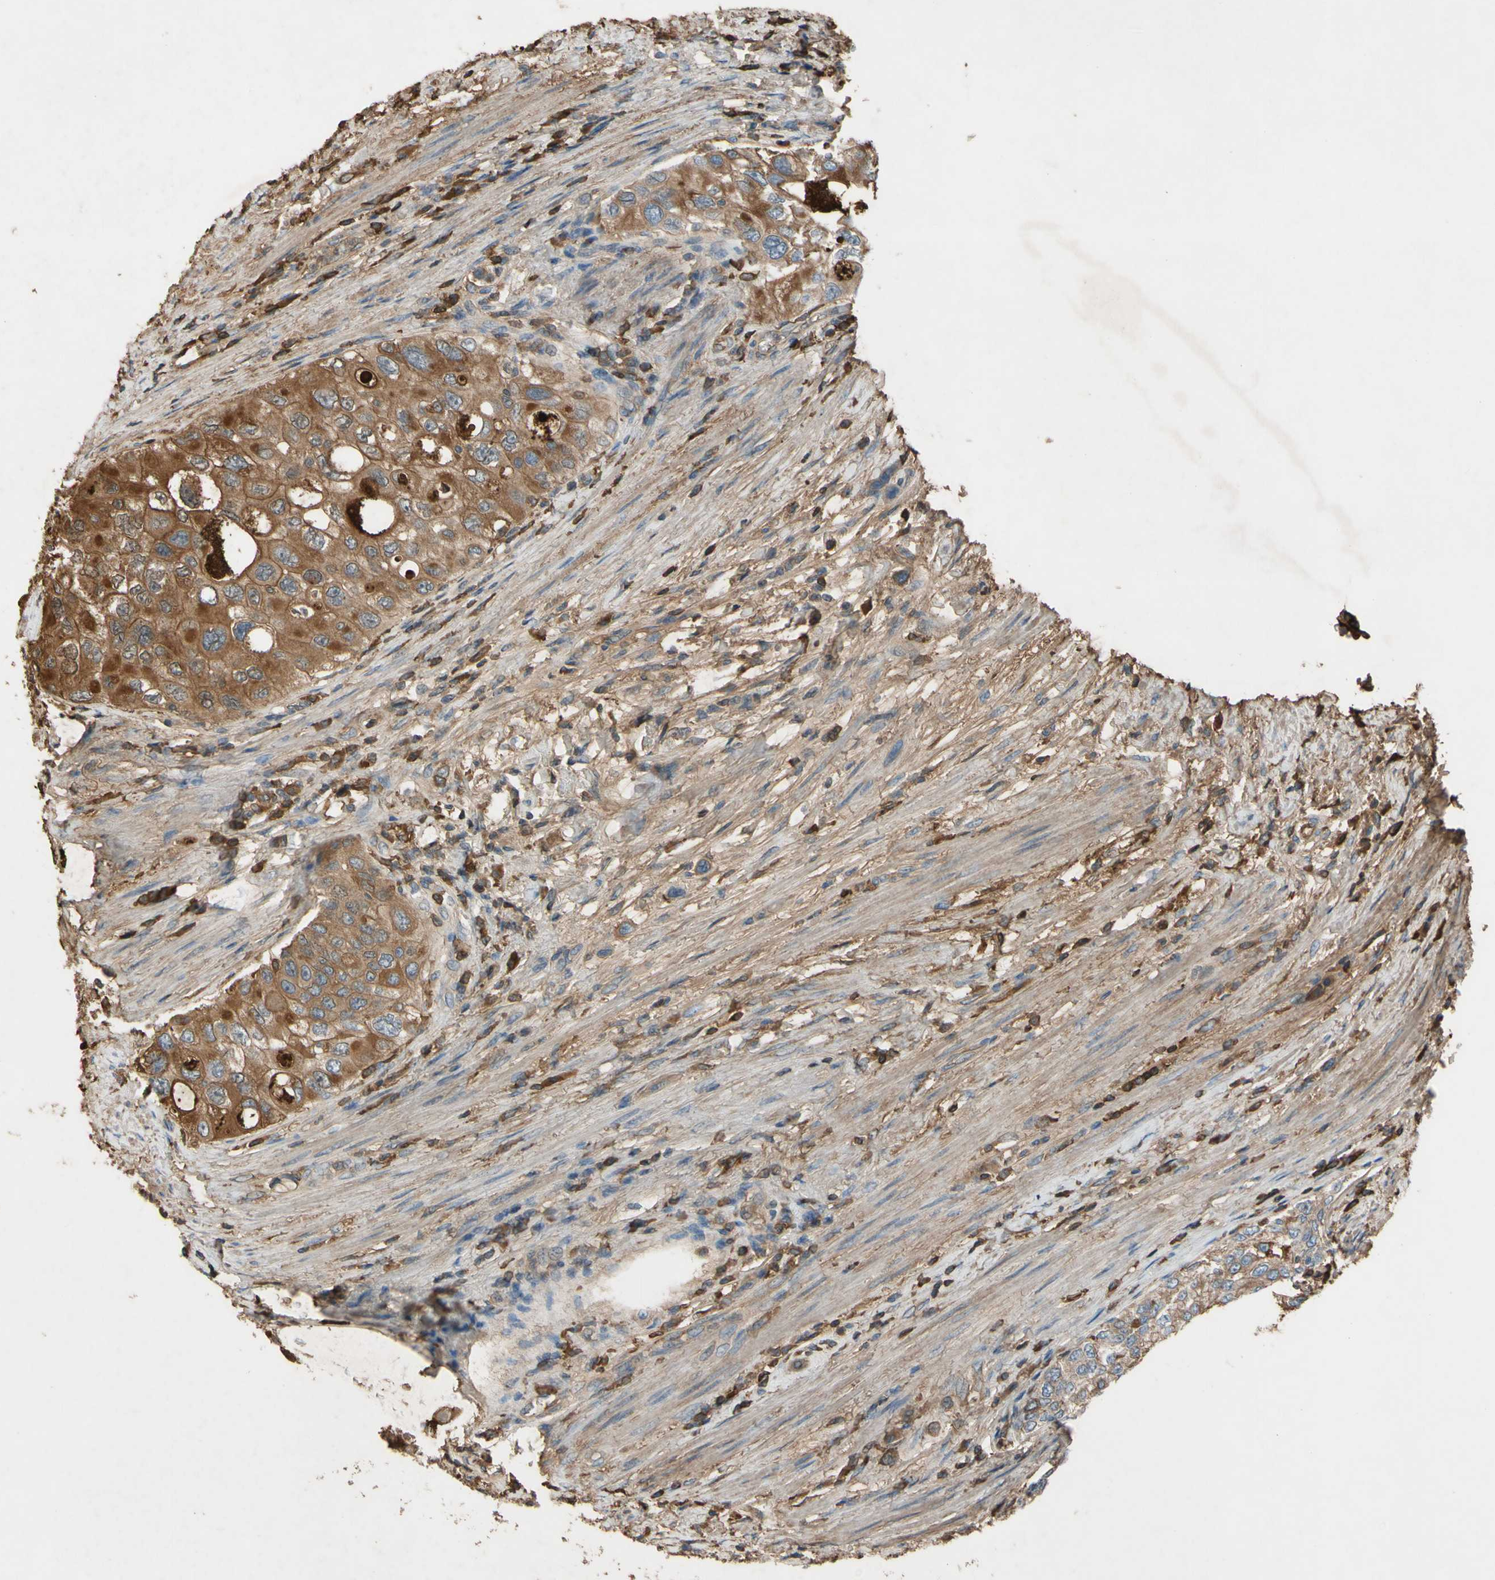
{"staining": {"intensity": "moderate", "quantity": ">75%", "location": "cytoplasmic/membranous"}, "tissue": "urothelial cancer", "cell_type": "Tumor cells", "image_type": "cancer", "snomed": [{"axis": "morphology", "description": "Urothelial carcinoma, High grade"}, {"axis": "topography", "description": "Urinary bladder"}], "caption": "Immunohistochemical staining of urothelial cancer shows medium levels of moderate cytoplasmic/membranous protein positivity in approximately >75% of tumor cells.", "gene": "TIMP2", "patient": {"sex": "female", "age": 56}}